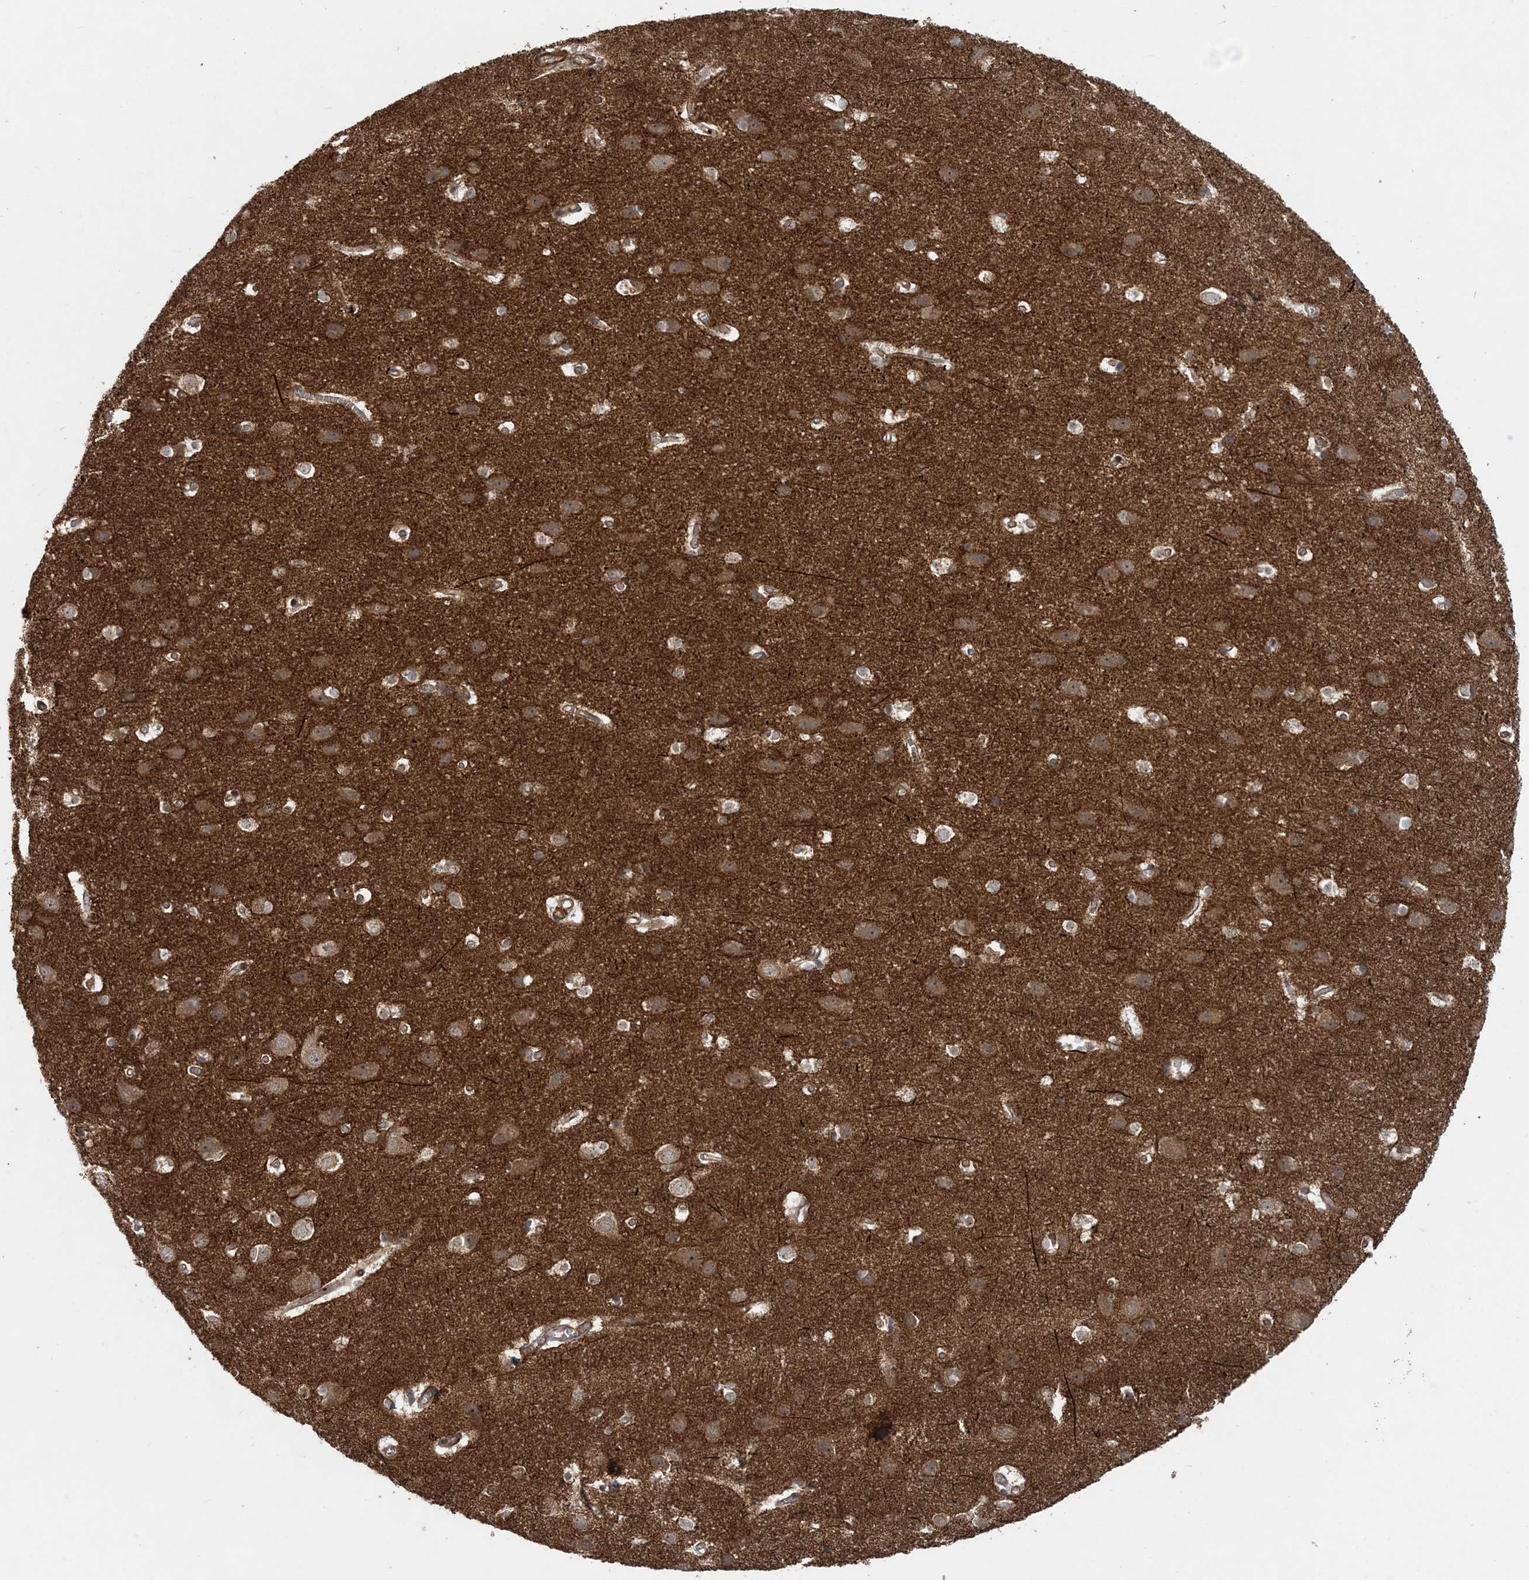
{"staining": {"intensity": "weak", "quantity": ">75%", "location": "cytoplasmic/membranous"}, "tissue": "cerebral cortex", "cell_type": "Endothelial cells", "image_type": "normal", "snomed": [{"axis": "morphology", "description": "Normal tissue, NOS"}, {"axis": "topography", "description": "Cerebral cortex"}], "caption": "This is a histology image of immunohistochemistry staining of normal cerebral cortex, which shows weak expression in the cytoplasmic/membranous of endothelial cells.", "gene": "GEMIN5", "patient": {"sex": "male", "age": 54}}